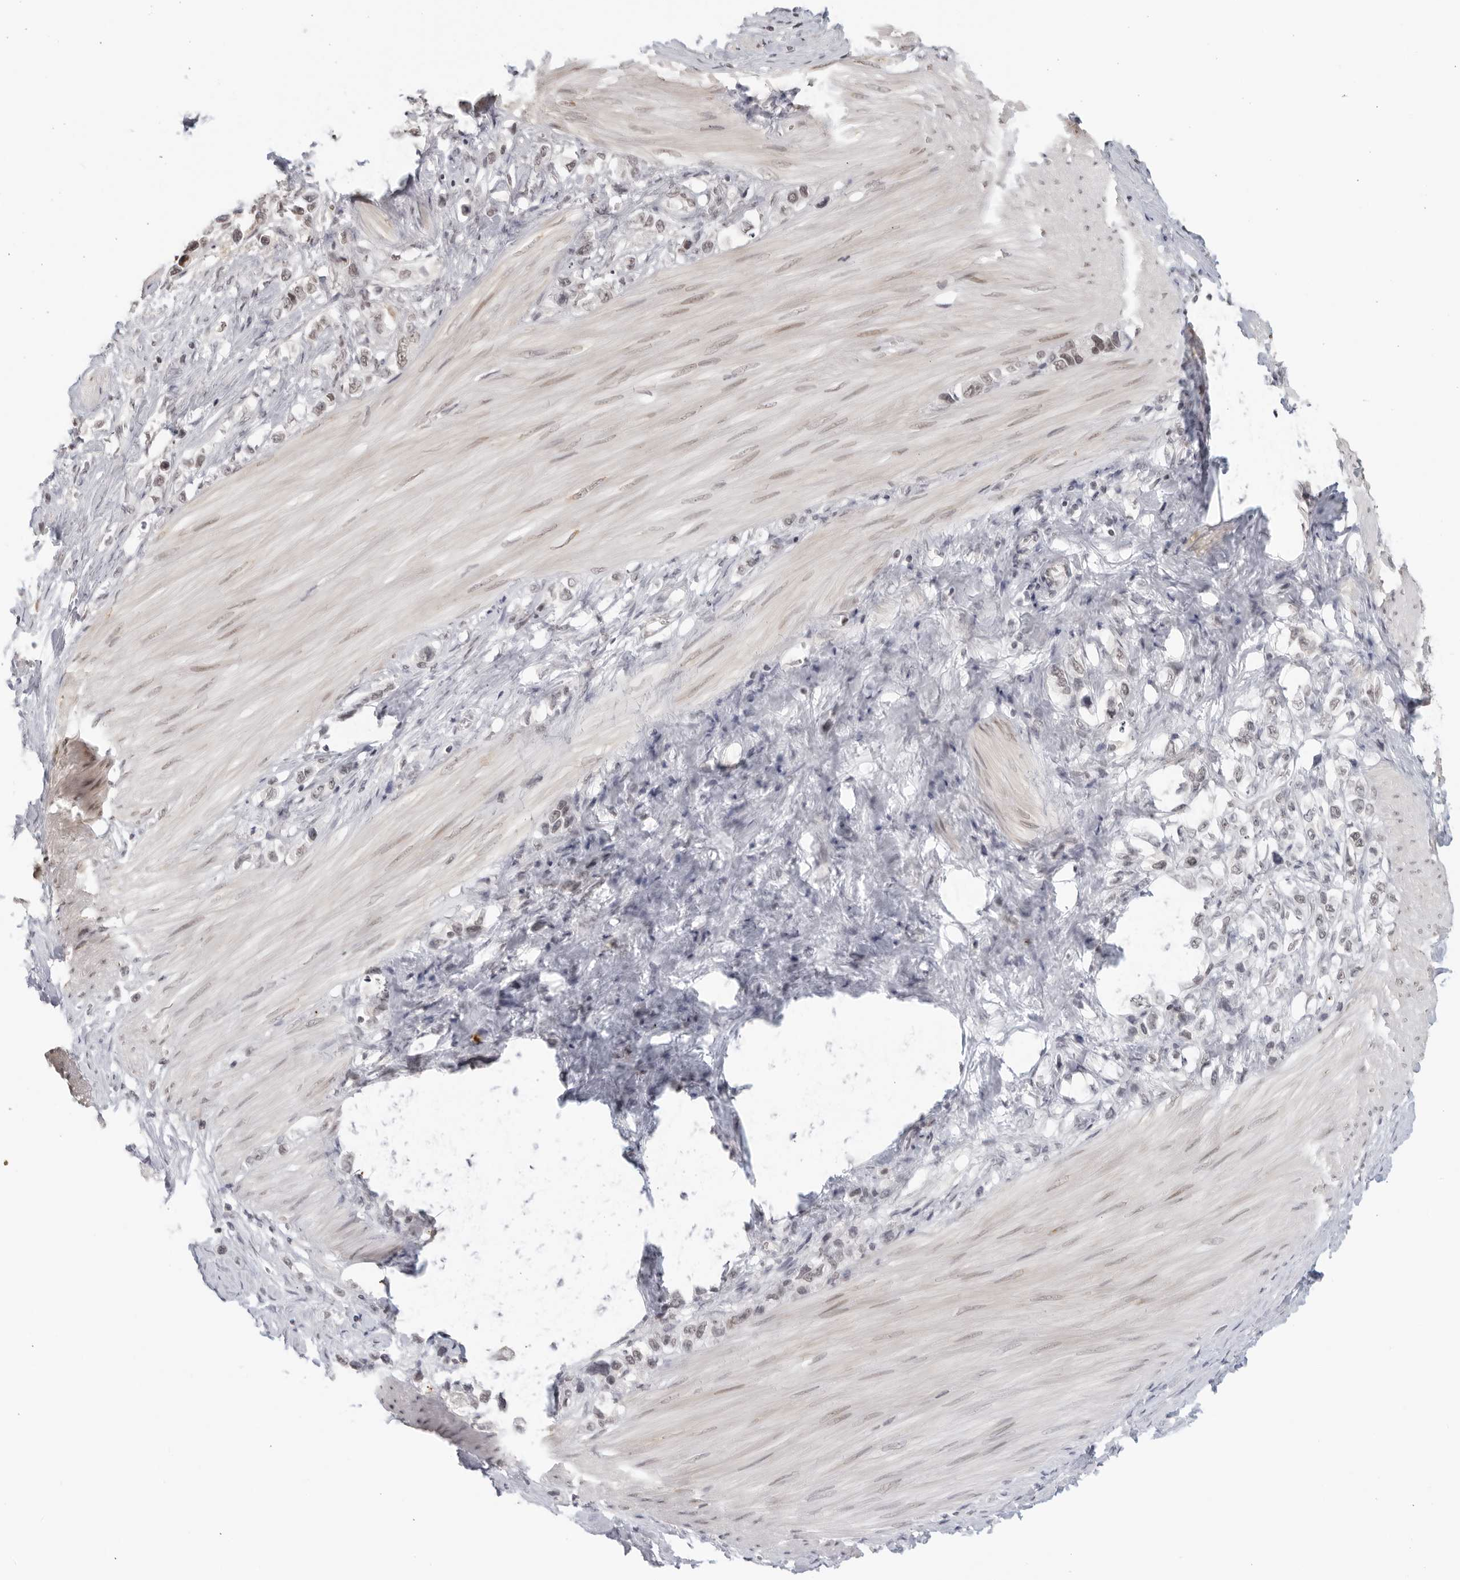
{"staining": {"intensity": "weak", "quantity": "25%-75%", "location": "nuclear"}, "tissue": "stomach cancer", "cell_type": "Tumor cells", "image_type": "cancer", "snomed": [{"axis": "morphology", "description": "Adenocarcinoma, NOS"}, {"axis": "topography", "description": "Stomach"}], "caption": "Tumor cells show low levels of weak nuclear positivity in approximately 25%-75% of cells in human stomach cancer (adenocarcinoma). (DAB IHC, brown staining for protein, blue staining for nuclei).", "gene": "RAB11FIP3", "patient": {"sex": "female", "age": 65}}